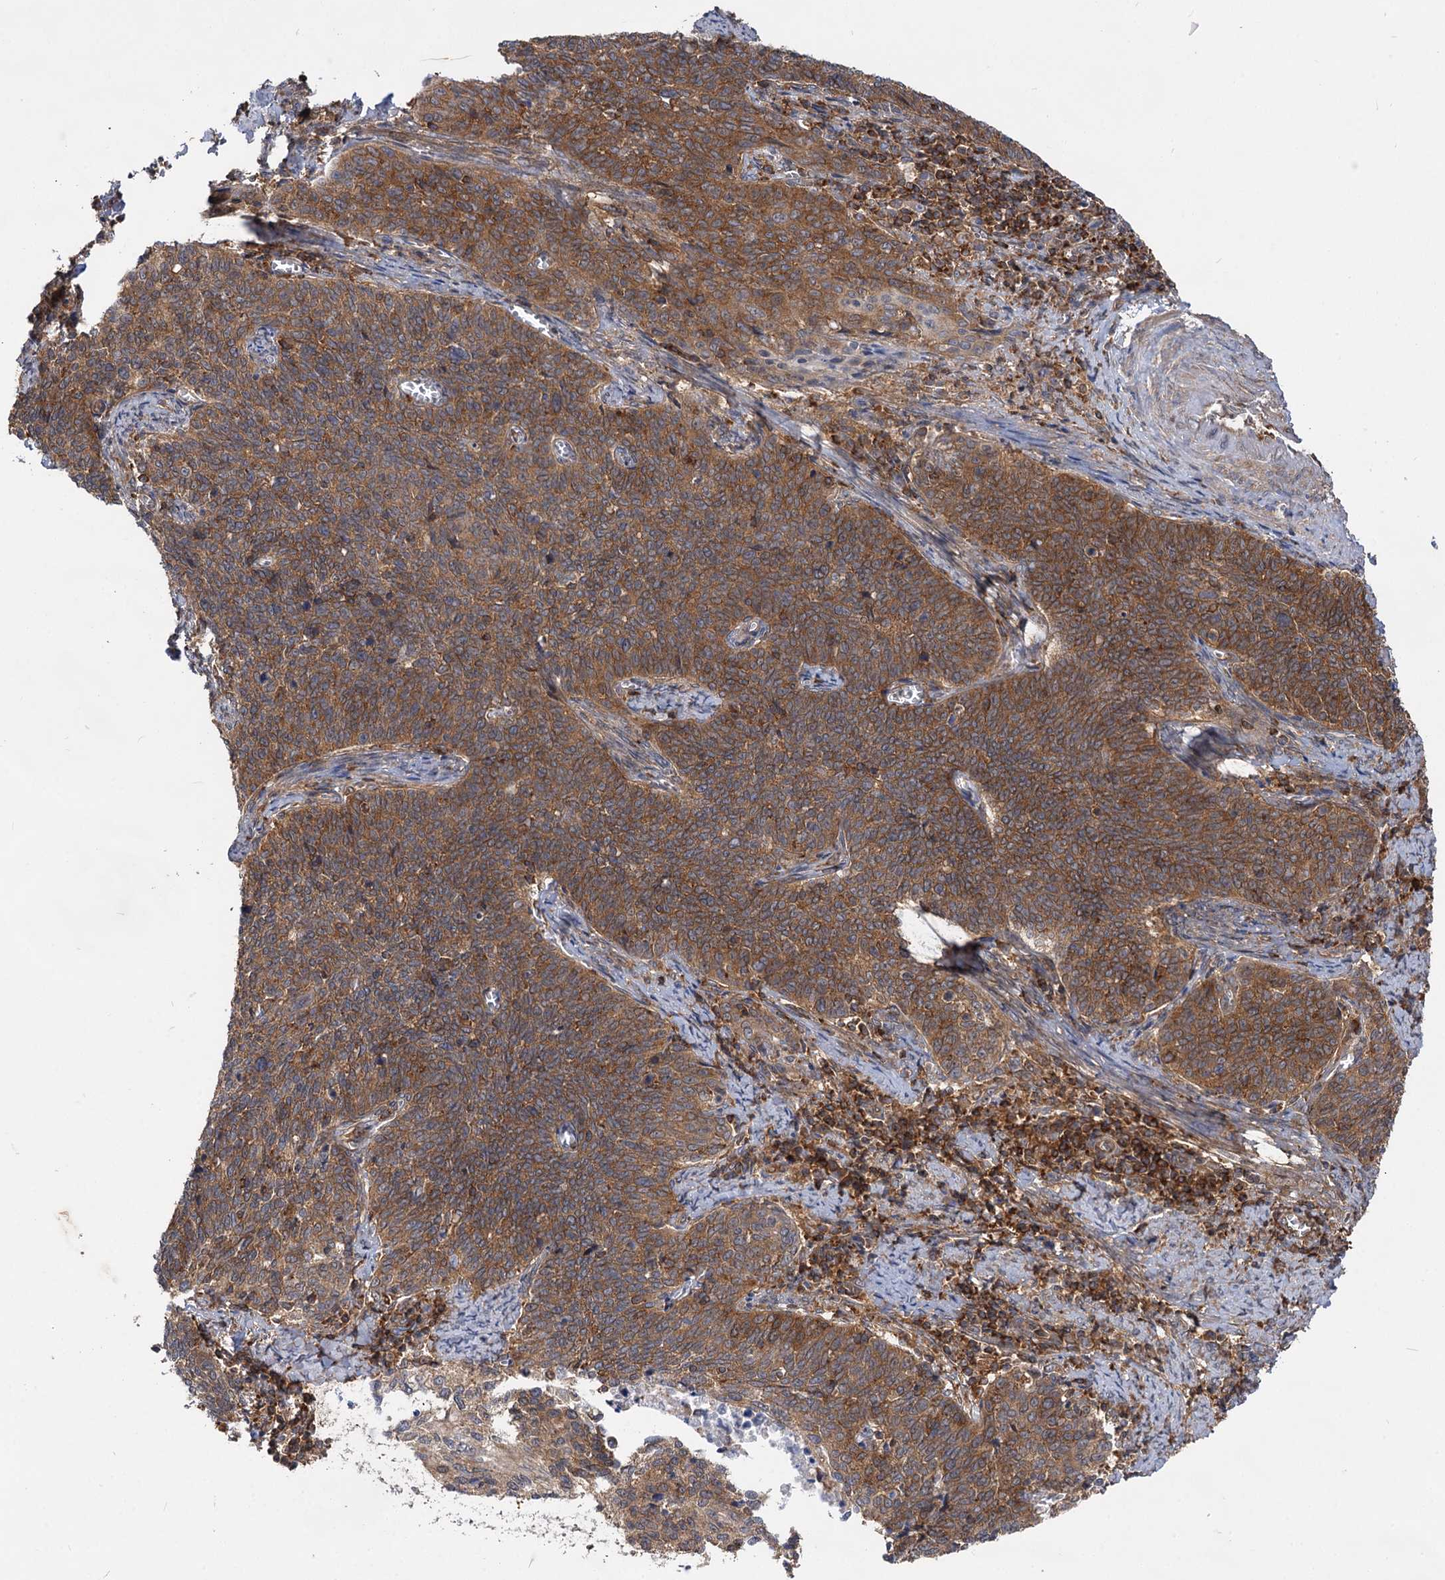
{"staining": {"intensity": "moderate", "quantity": ">75%", "location": "cytoplasmic/membranous"}, "tissue": "cervical cancer", "cell_type": "Tumor cells", "image_type": "cancer", "snomed": [{"axis": "morphology", "description": "Squamous cell carcinoma, NOS"}, {"axis": "topography", "description": "Cervix"}], "caption": "Approximately >75% of tumor cells in squamous cell carcinoma (cervical) exhibit moderate cytoplasmic/membranous protein expression as visualized by brown immunohistochemical staining.", "gene": "PACS1", "patient": {"sex": "female", "age": 39}}